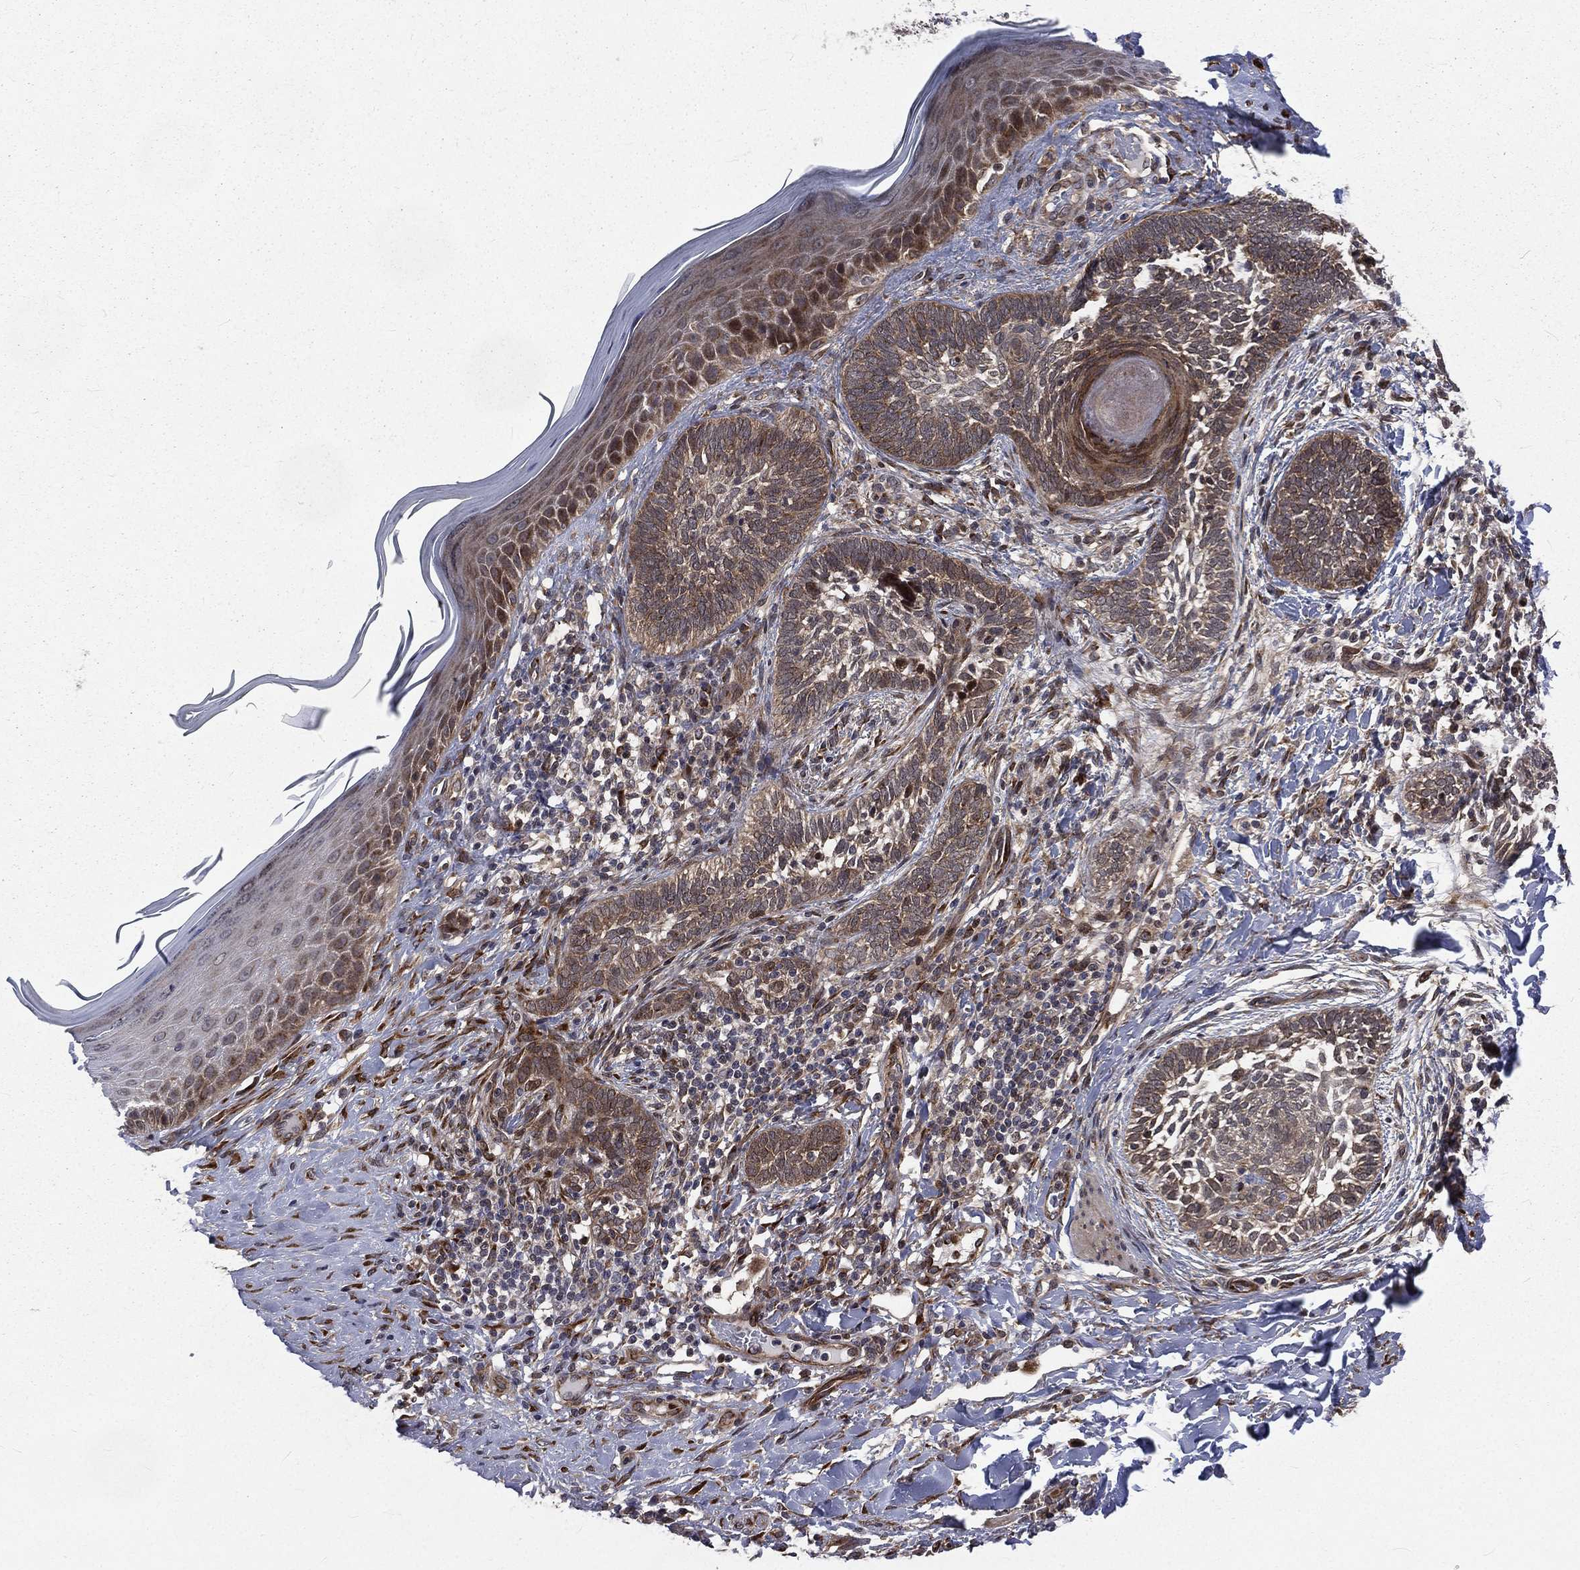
{"staining": {"intensity": "weak", "quantity": "25%-75%", "location": "cytoplasmic/membranous"}, "tissue": "skin cancer", "cell_type": "Tumor cells", "image_type": "cancer", "snomed": [{"axis": "morphology", "description": "Normal tissue, NOS"}, {"axis": "morphology", "description": "Basal cell carcinoma"}, {"axis": "topography", "description": "Skin"}], "caption": "A histopathology image of human skin cancer (basal cell carcinoma) stained for a protein demonstrates weak cytoplasmic/membranous brown staining in tumor cells.", "gene": "ARL3", "patient": {"sex": "male", "age": 46}}